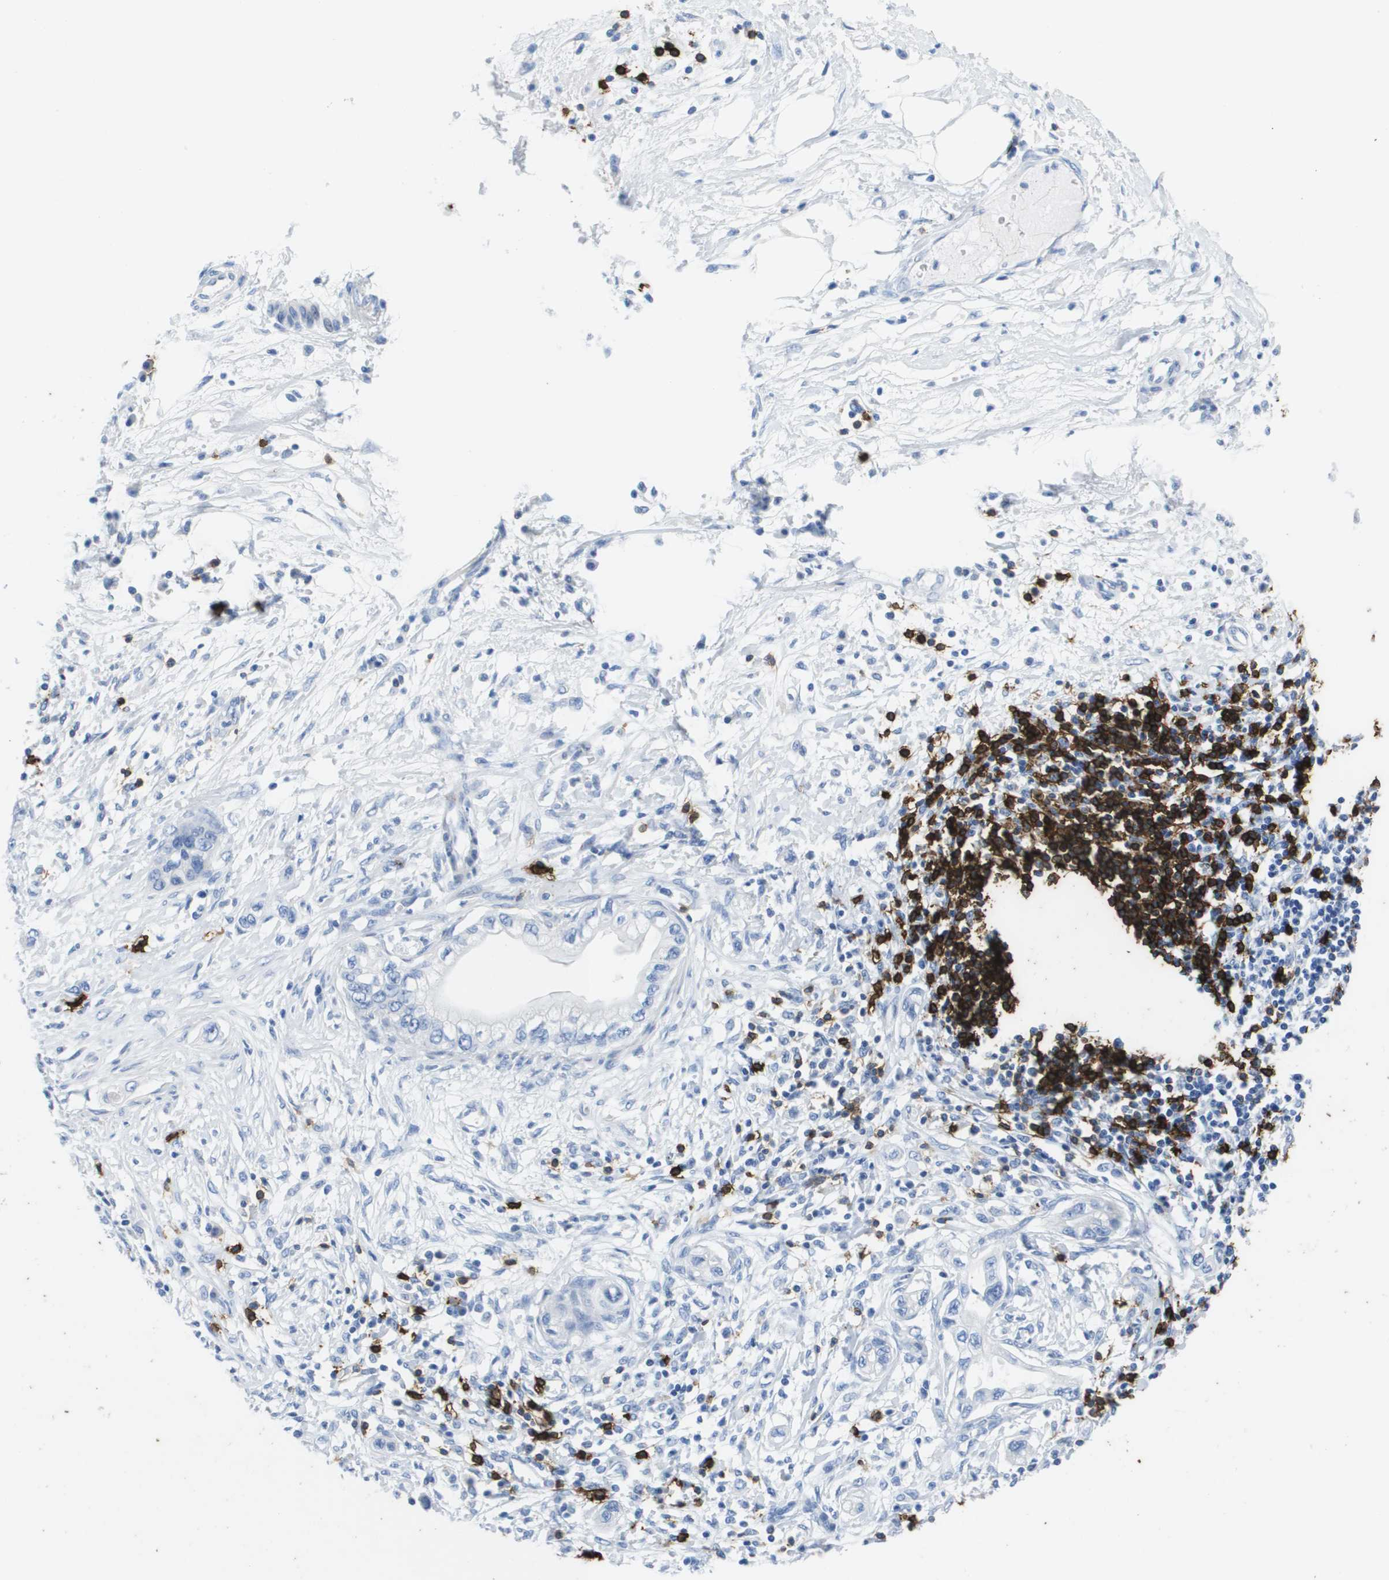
{"staining": {"intensity": "negative", "quantity": "none", "location": "none"}, "tissue": "pancreatic cancer", "cell_type": "Tumor cells", "image_type": "cancer", "snomed": [{"axis": "morphology", "description": "Adenocarcinoma, NOS"}, {"axis": "topography", "description": "Pancreas"}], "caption": "The micrograph demonstrates no staining of tumor cells in pancreatic adenocarcinoma.", "gene": "MS4A1", "patient": {"sex": "male", "age": 56}}